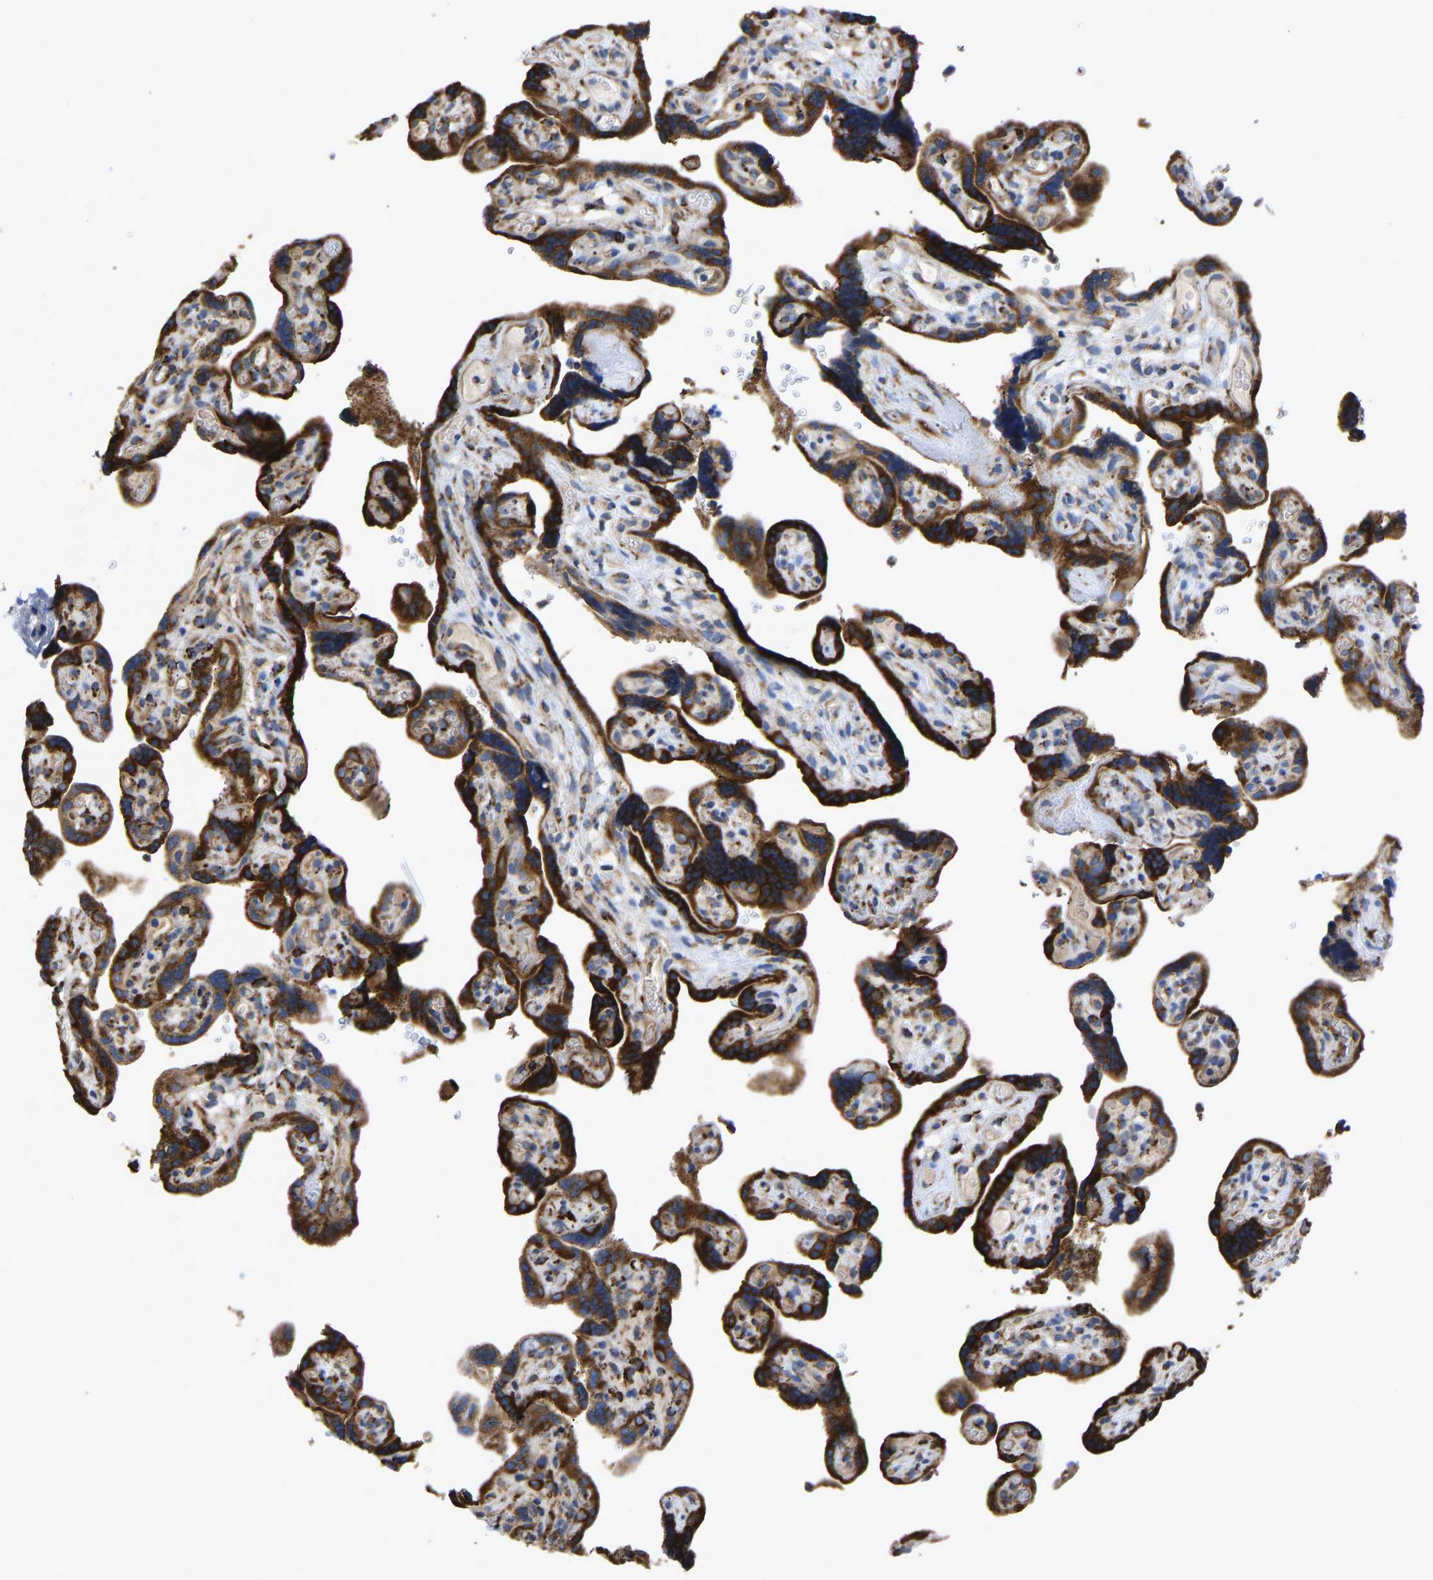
{"staining": {"intensity": "strong", "quantity": ">75%", "location": "cytoplasmic/membranous"}, "tissue": "placenta", "cell_type": "Decidual cells", "image_type": "normal", "snomed": [{"axis": "morphology", "description": "Normal tissue, NOS"}, {"axis": "topography", "description": "Placenta"}], "caption": "A high-resolution photomicrograph shows IHC staining of normal placenta, which reveals strong cytoplasmic/membranous staining in about >75% of decidual cells.", "gene": "P4HB", "patient": {"sex": "female", "age": 30}}